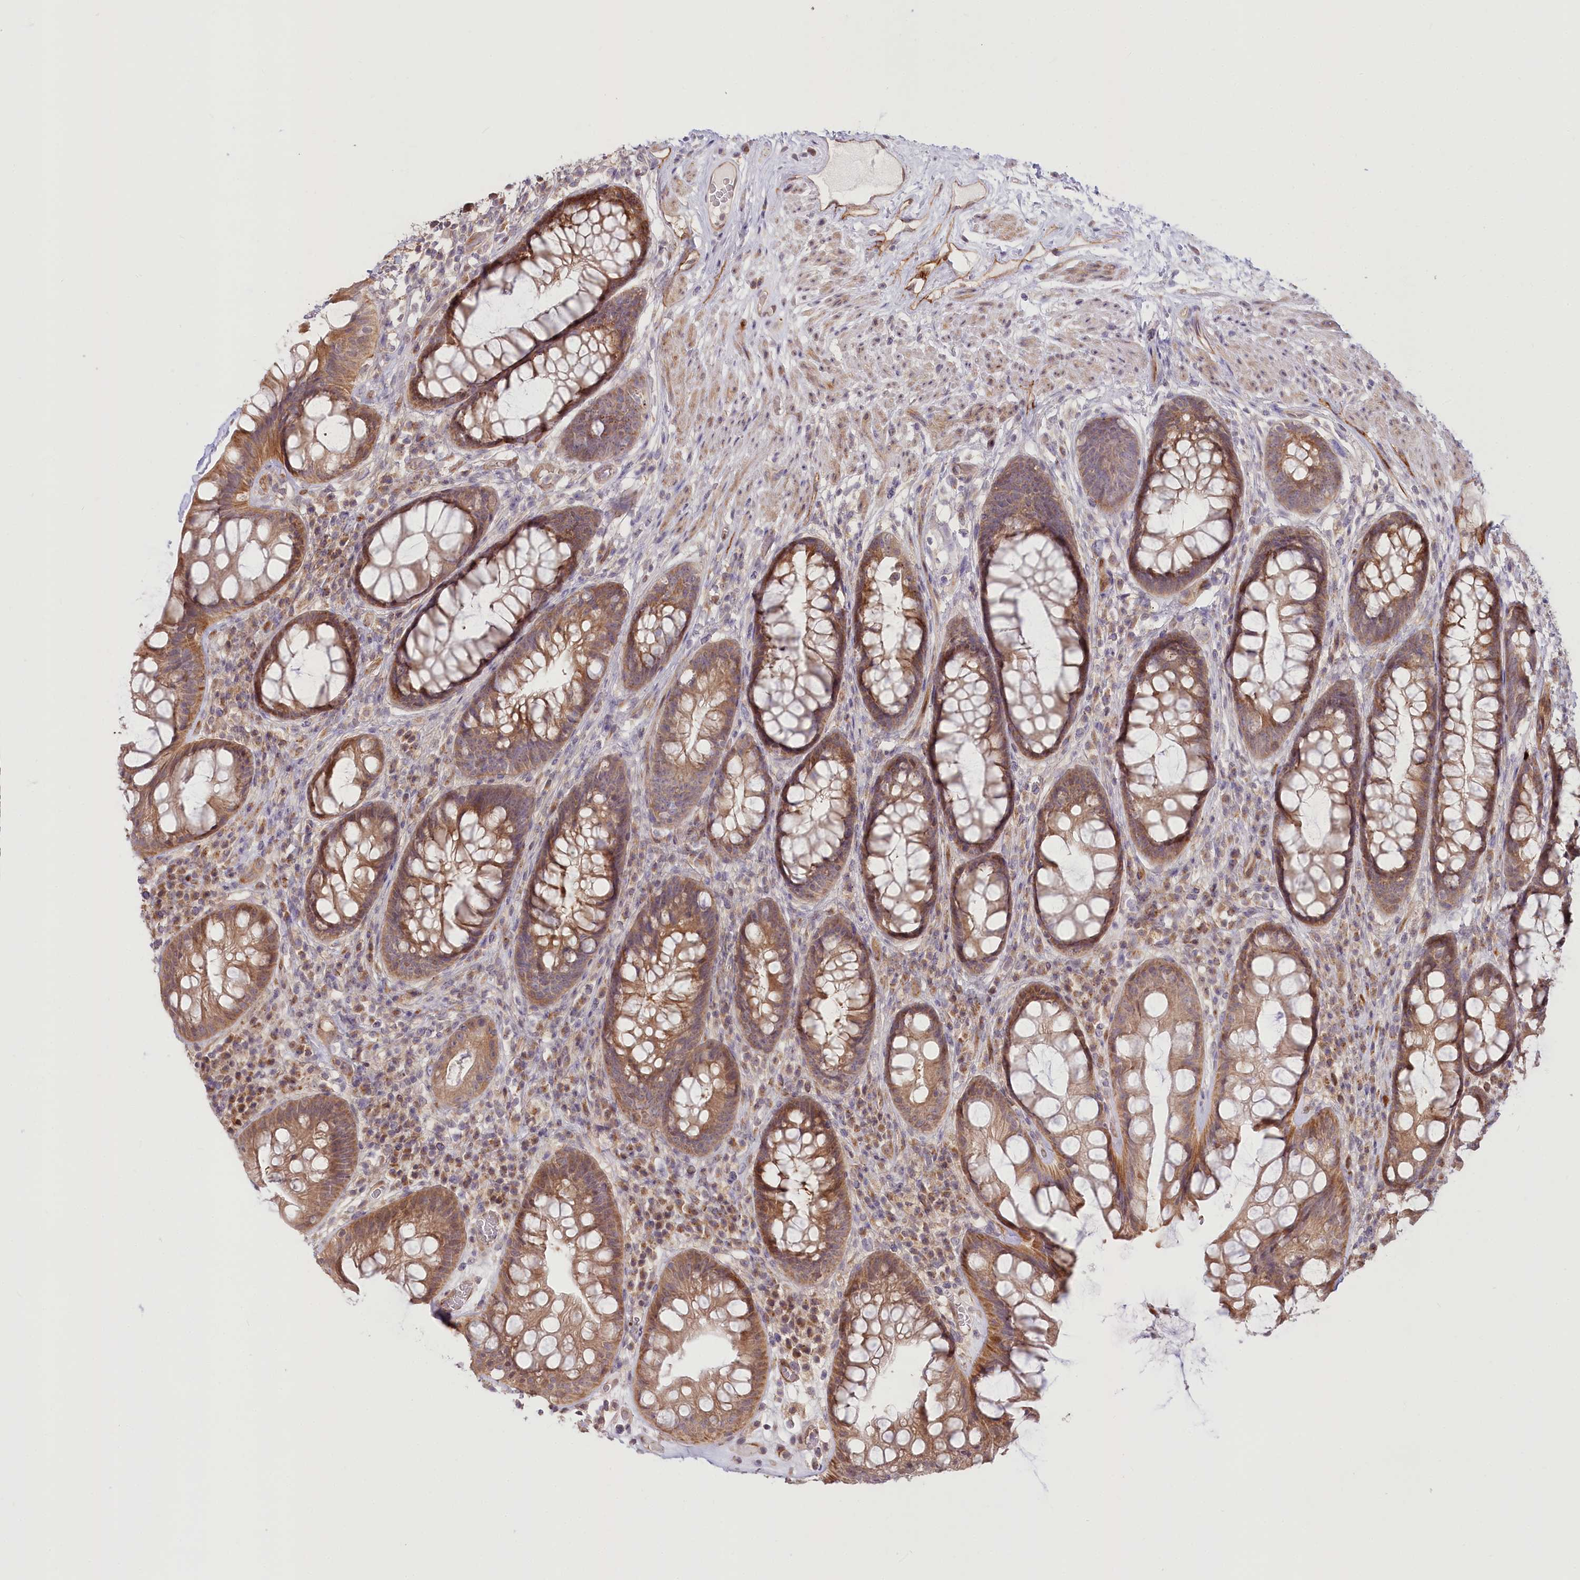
{"staining": {"intensity": "moderate", "quantity": ">75%", "location": "cytoplasmic/membranous"}, "tissue": "rectum", "cell_type": "Glandular cells", "image_type": "normal", "snomed": [{"axis": "morphology", "description": "Normal tissue, NOS"}, {"axis": "topography", "description": "Rectum"}], "caption": "Rectum stained with DAB immunohistochemistry (IHC) demonstrates medium levels of moderate cytoplasmic/membranous expression in approximately >75% of glandular cells.", "gene": "CEP70", "patient": {"sex": "male", "age": 74}}